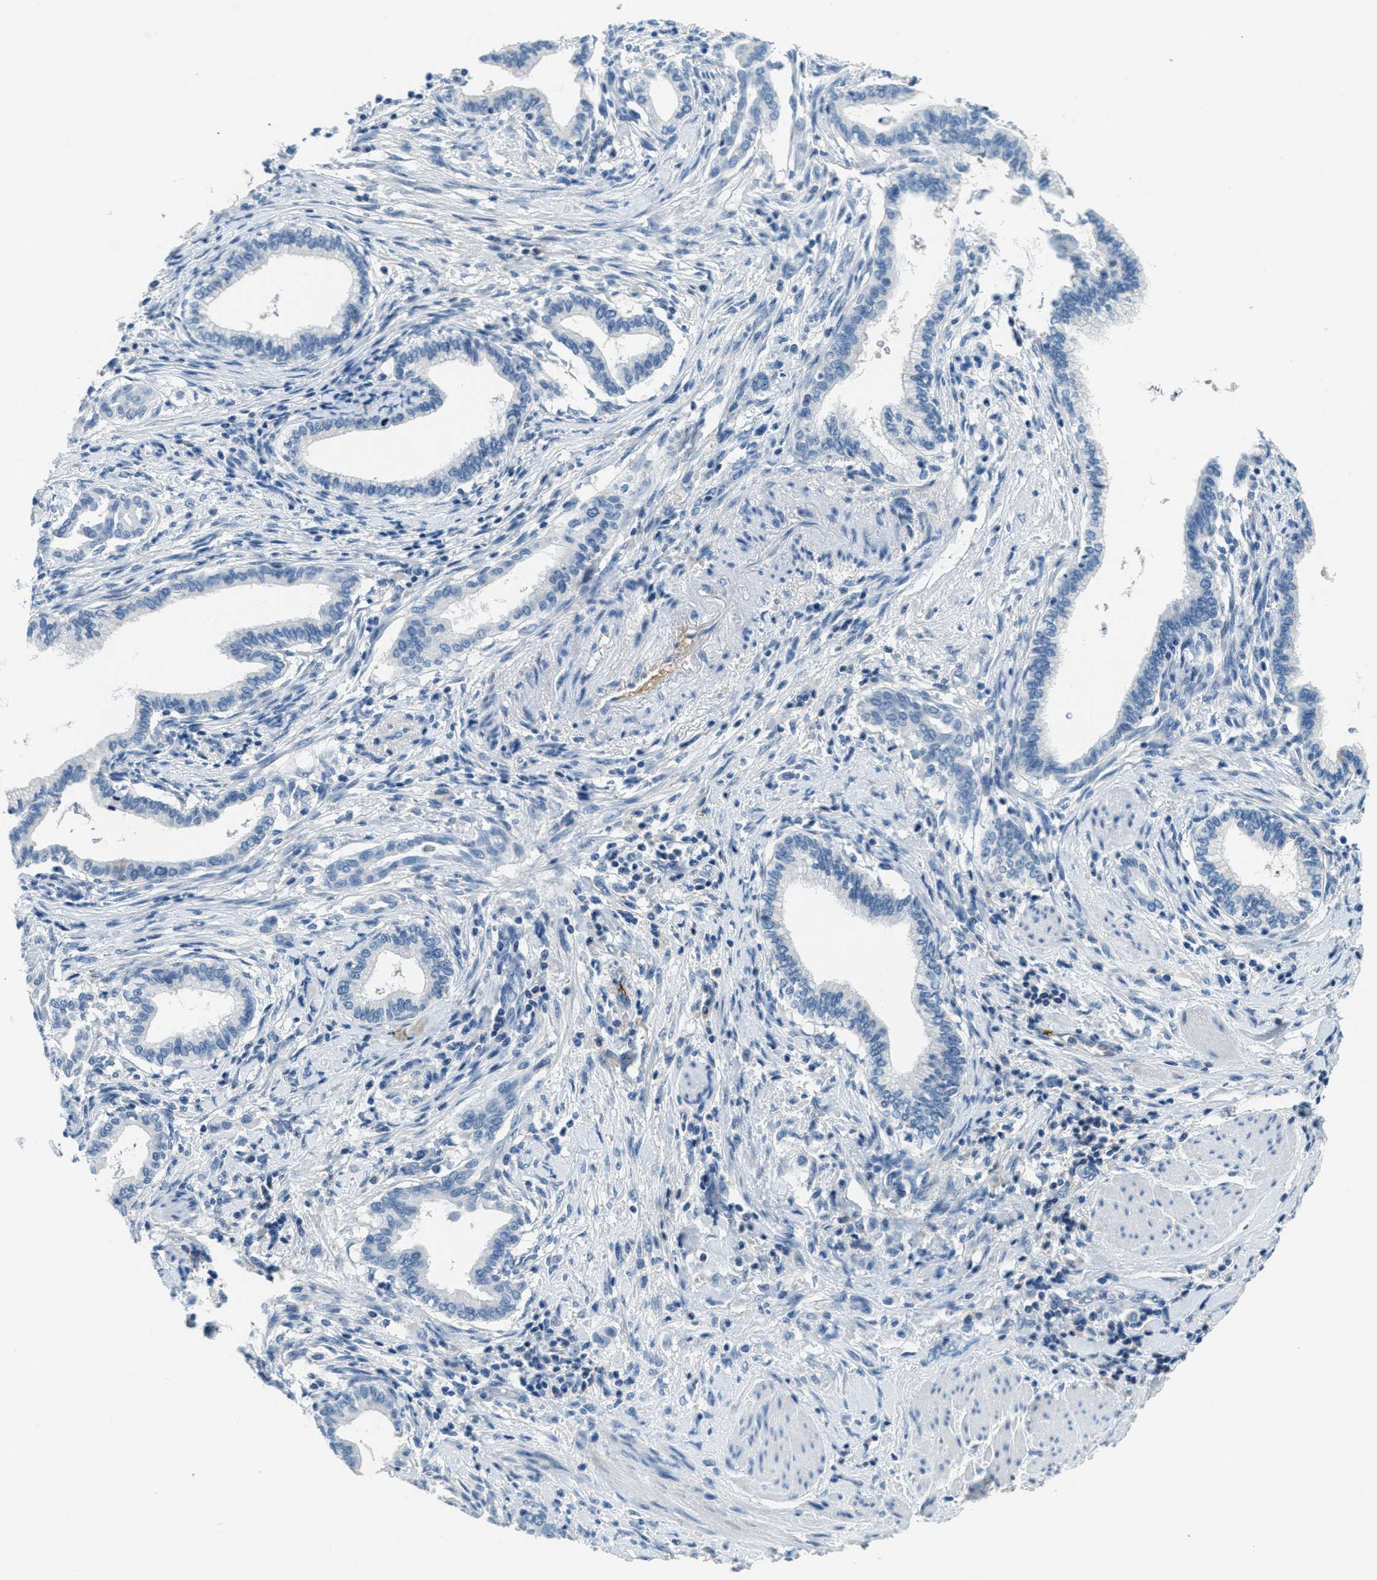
{"staining": {"intensity": "negative", "quantity": "none", "location": "none"}, "tissue": "pancreatic cancer", "cell_type": "Tumor cells", "image_type": "cancer", "snomed": [{"axis": "morphology", "description": "Adenocarcinoma, NOS"}, {"axis": "topography", "description": "Pancreas"}], "caption": "Immunohistochemistry micrograph of pancreatic adenocarcinoma stained for a protein (brown), which shows no expression in tumor cells. Nuclei are stained in blue.", "gene": "A2M", "patient": {"sex": "female", "age": 64}}